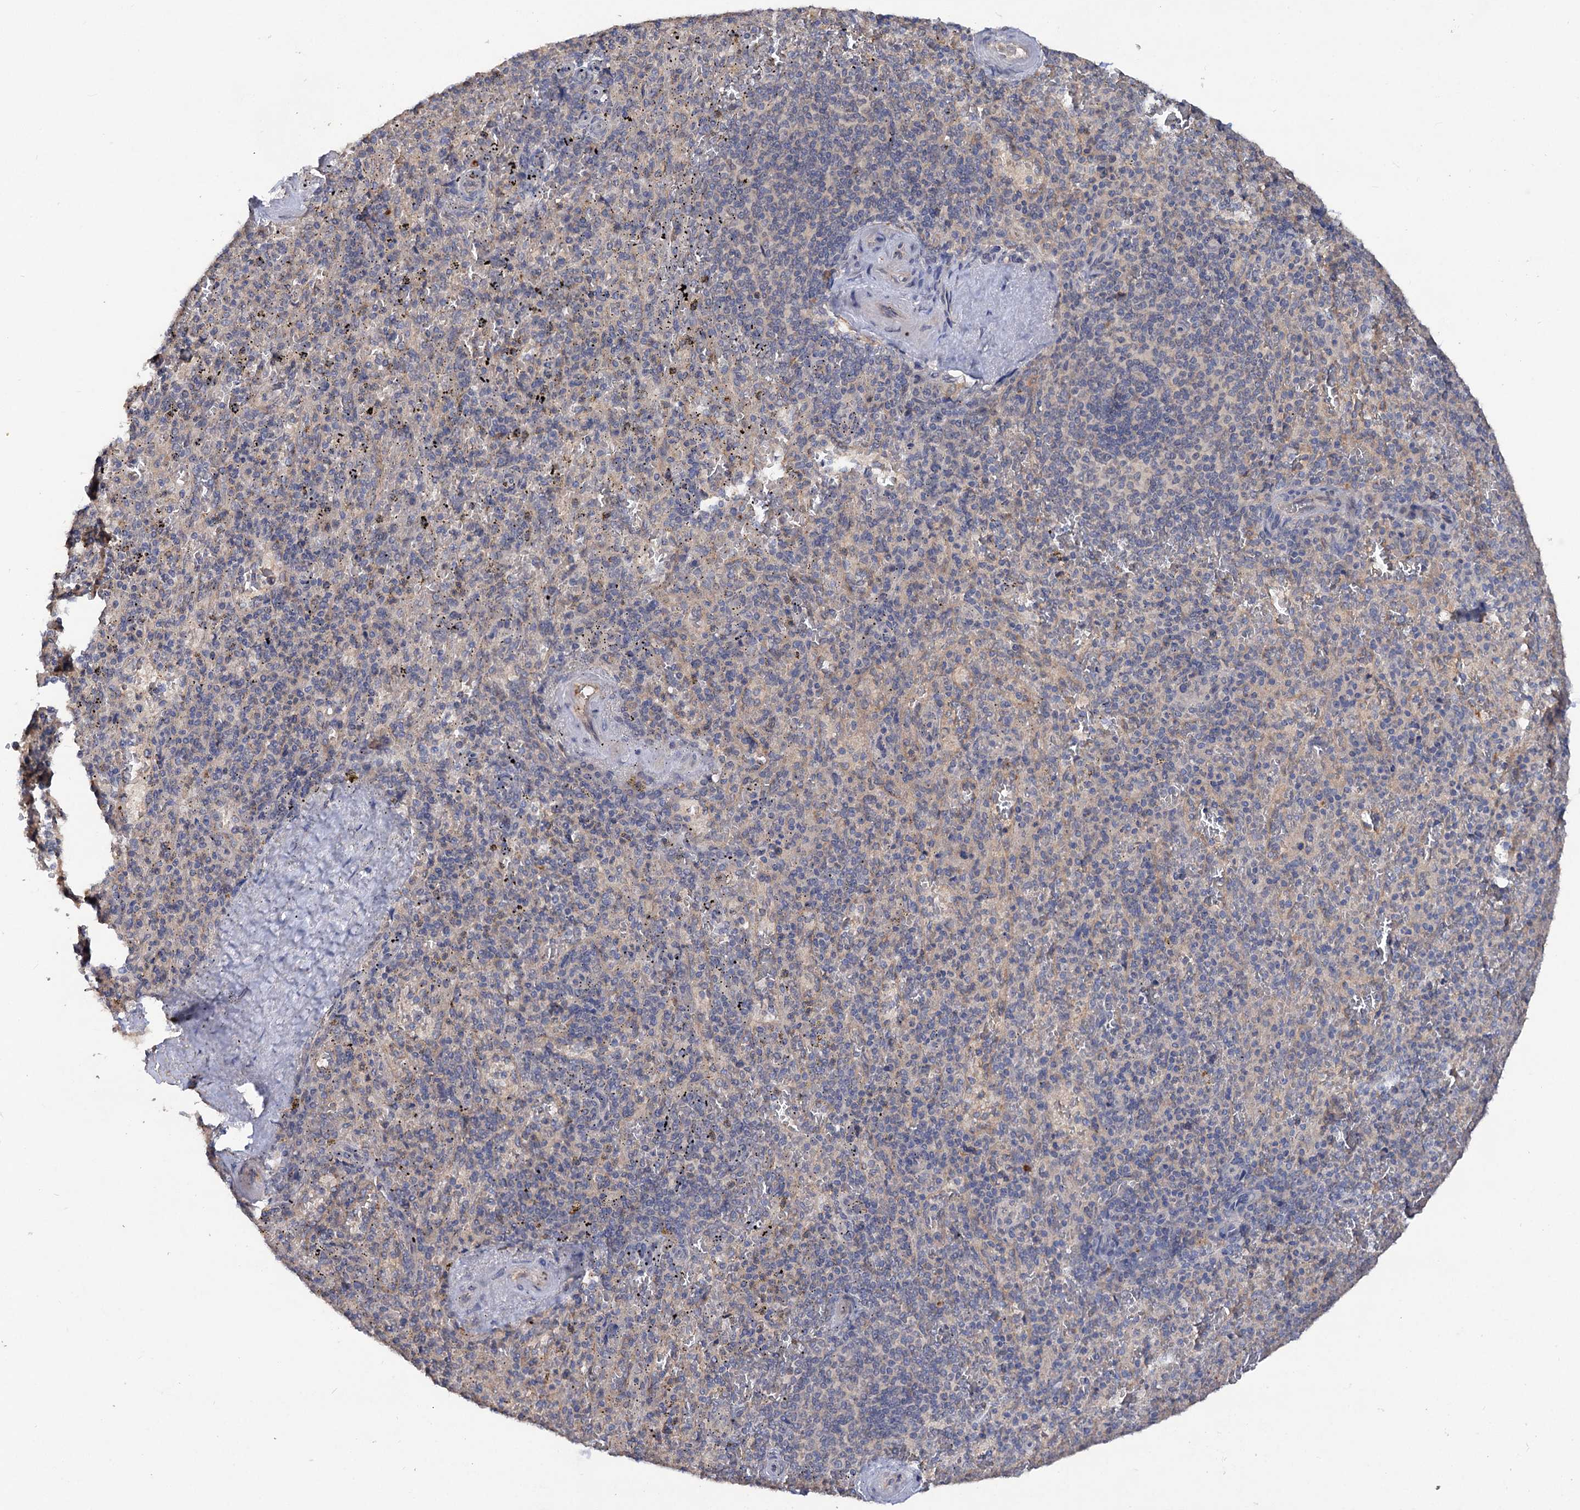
{"staining": {"intensity": "weak", "quantity": "25%-75%", "location": "cytoplasmic/membranous"}, "tissue": "spleen", "cell_type": "Cells in red pulp", "image_type": "normal", "snomed": [{"axis": "morphology", "description": "Normal tissue, NOS"}, {"axis": "topography", "description": "Spleen"}], "caption": "Protein staining reveals weak cytoplasmic/membranous expression in approximately 25%-75% of cells in red pulp in normal spleen.", "gene": "NUDCD2", "patient": {"sex": "male", "age": 82}}